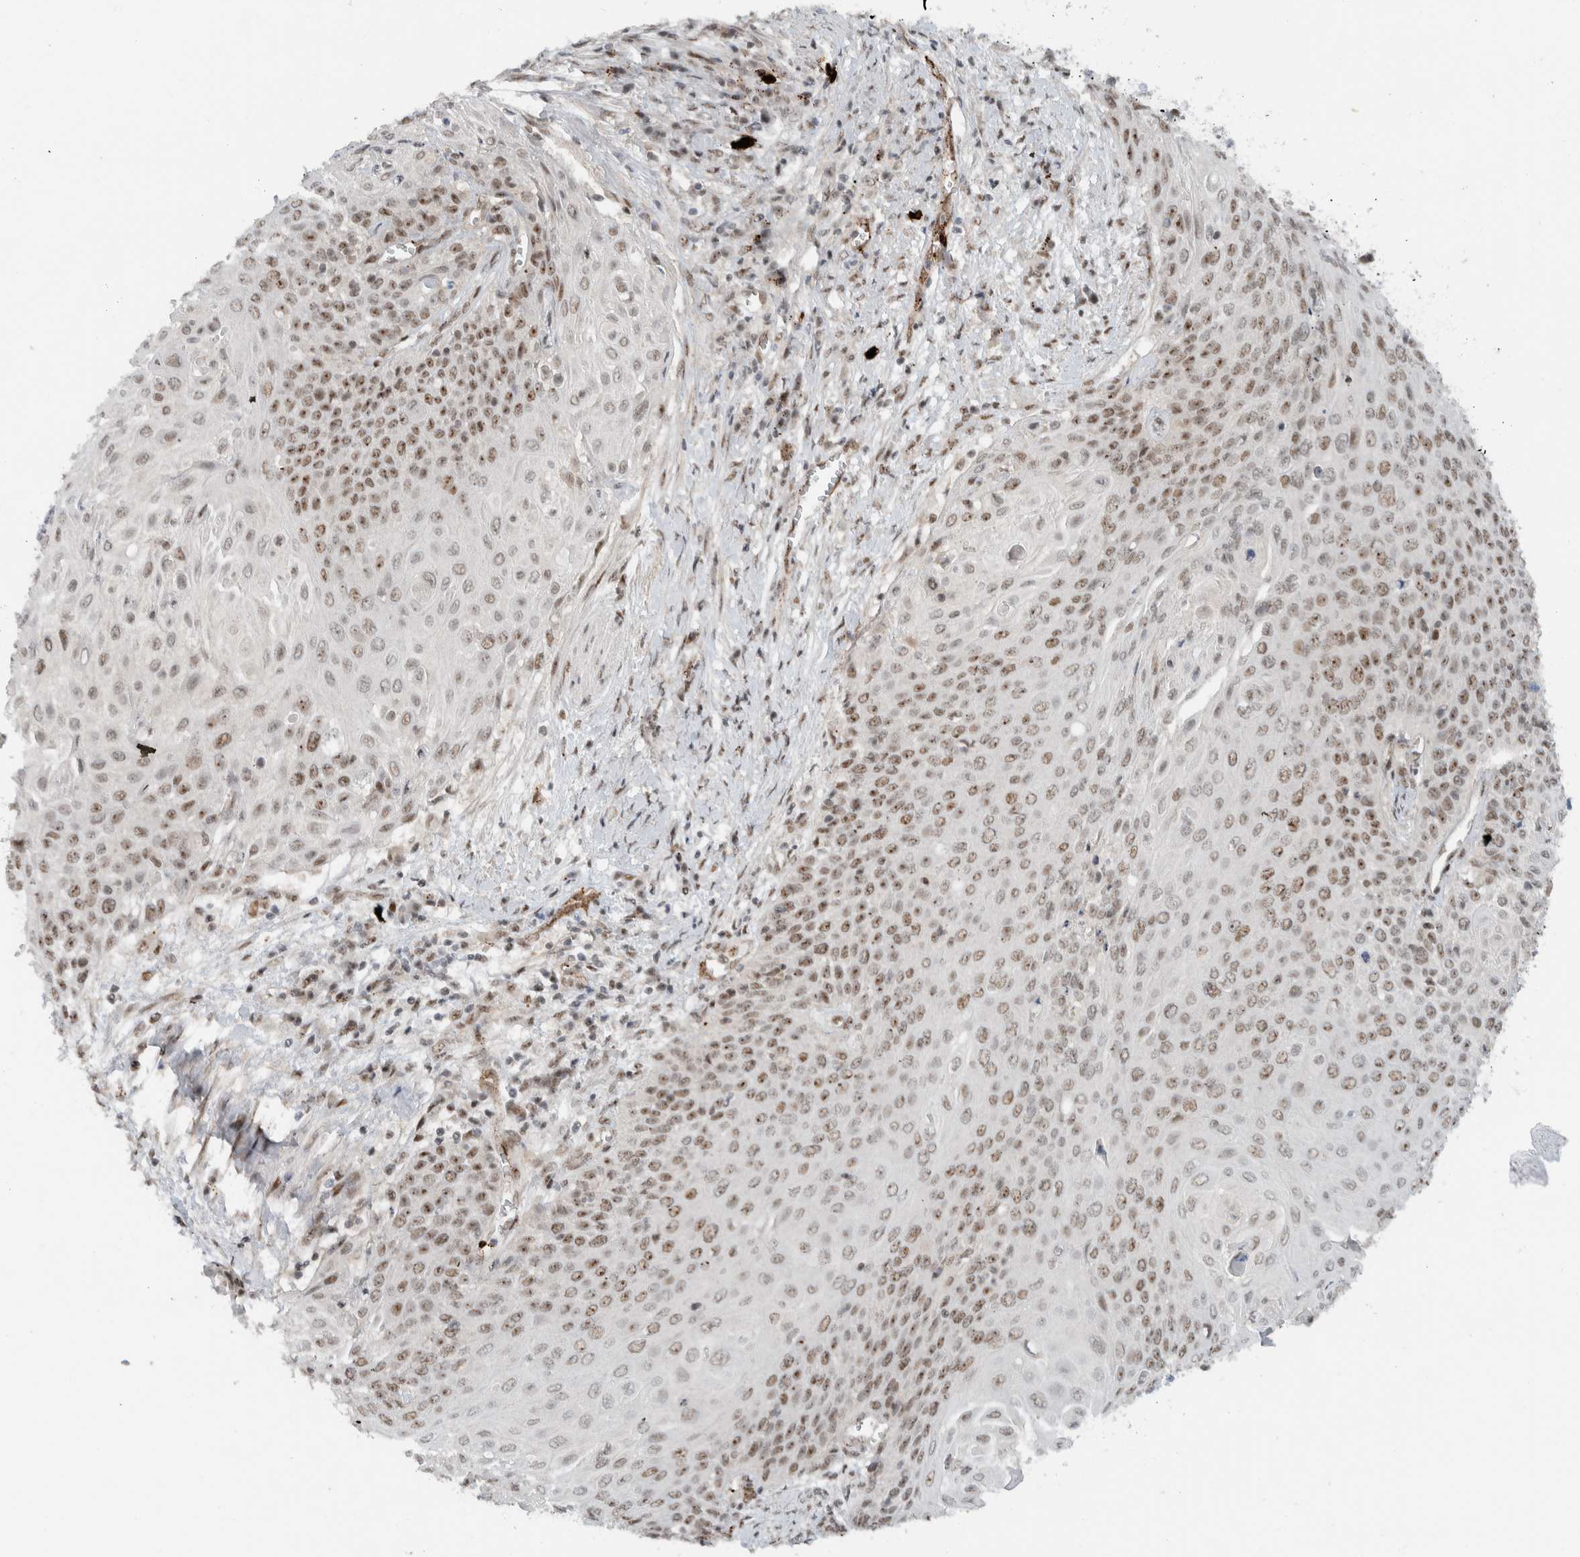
{"staining": {"intensity": "moderate", "quantity": ">75%", "location": "nuclear"}, "tissue": "cervical cancer", "cell_type": "Tumor cells", "image_type": "cancer", "snomed": [{"axis": "morphology", "description": "Squamous cell carcinoma, NOS"}, {"axis": "topography", "description": "Cervix"}], "caption": "High-power microscopy captured an immunohistochemistry (IHC) histopathology image of cervical cancer, revealing moderate nuclear expression in approximately >75% of tumor cells.", "gene": "ZFP91", "patient": {"sex": "female", "age": 39}}